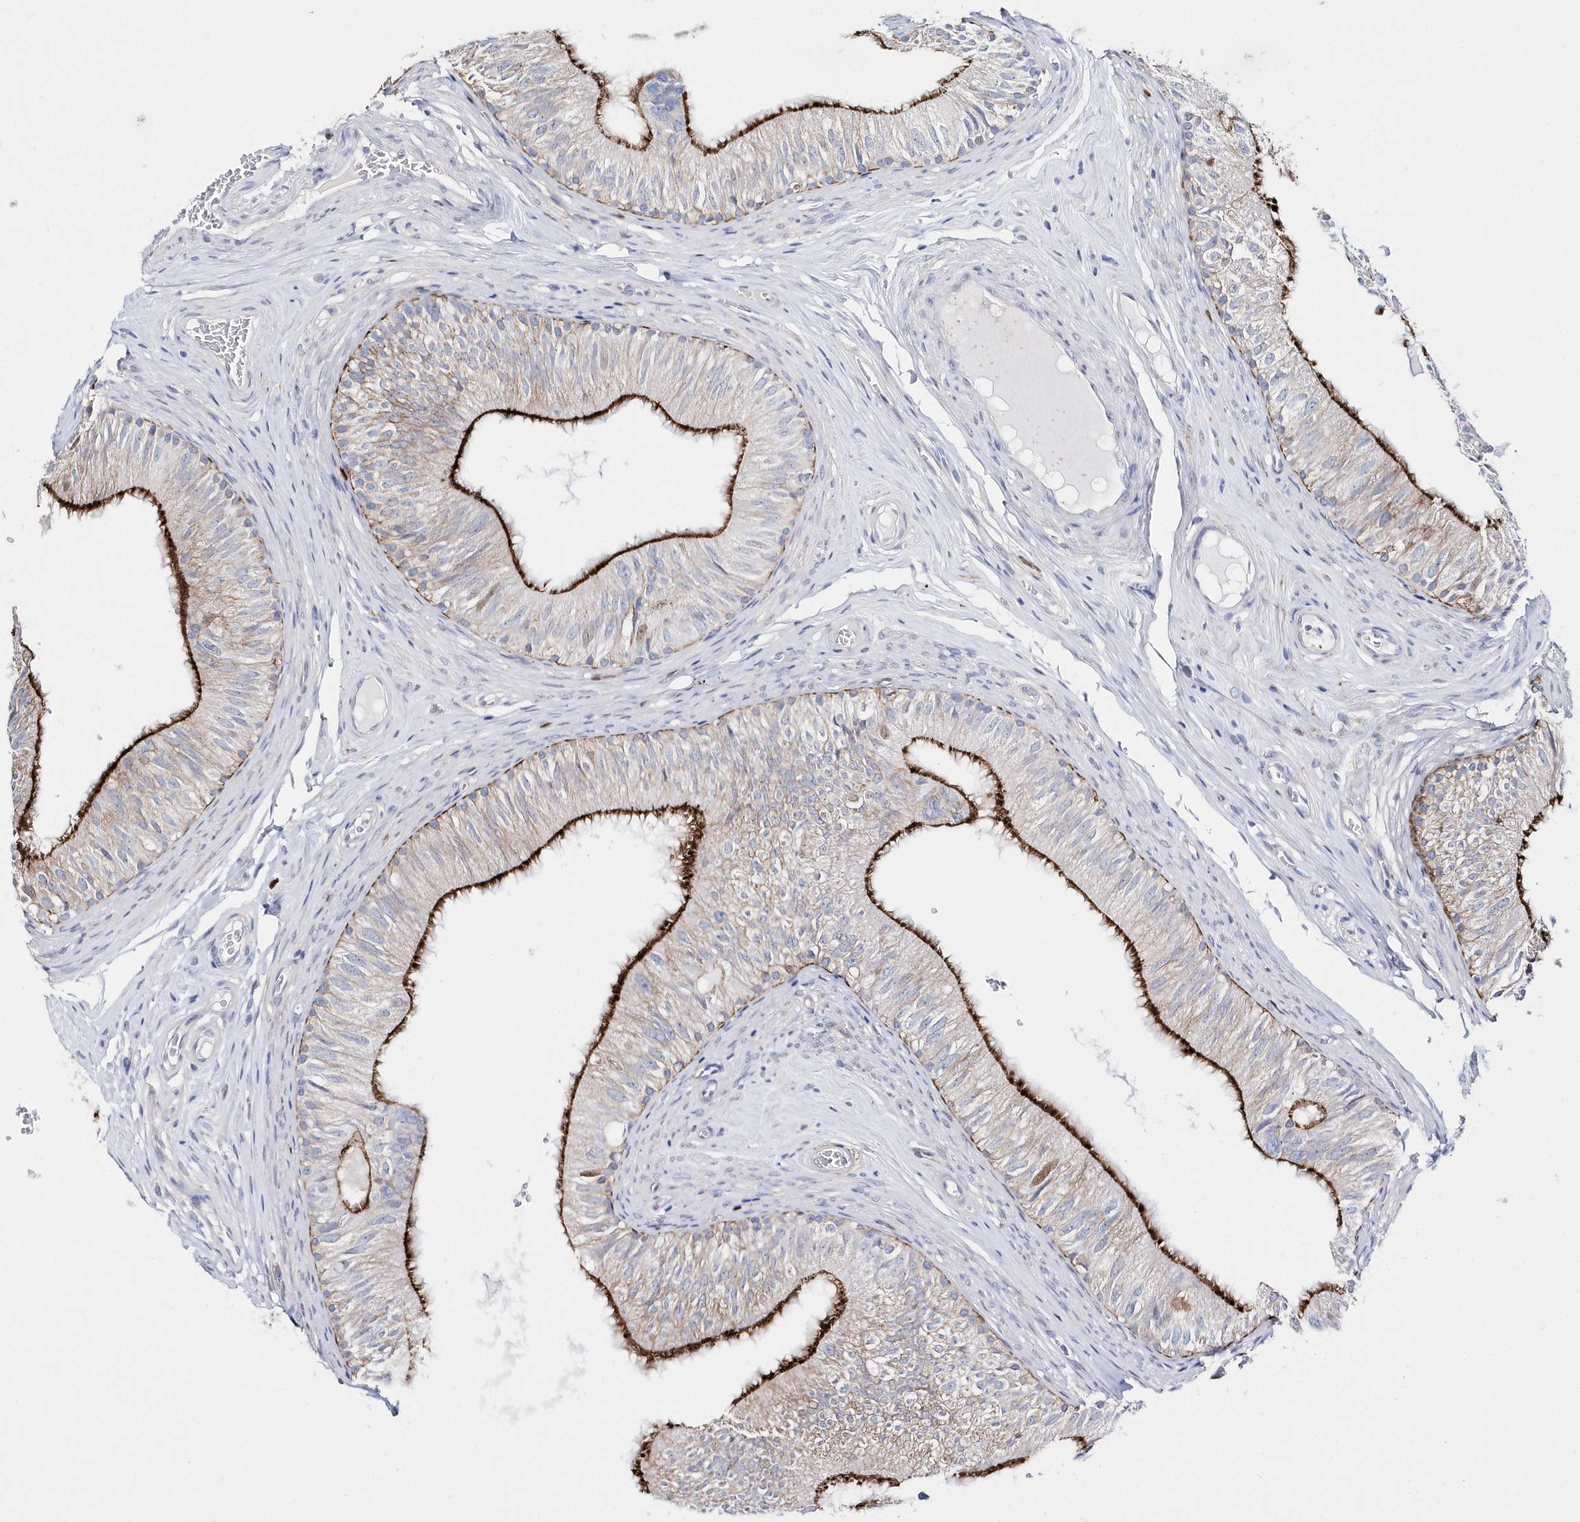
{"staining": {"intensity": "strong", "quantity": "25%-75%", "location": "cytoplasmic/membranous"}, "tissue": "epididymis", "cell_type": "Glandular cells", "image_type": "normal", "snomed": [{"axis": "morphology", "description": "Normal tissue, NOS"}, {"axis": "topography", "description": "Epididymis"}], "caption": "Glandular cells show strong cytoplasmic/membranous staining in about 25%-75% of cells in normal epididymis.", "gene": "TMCO6", "patient": {"sex": "male", "age": 46}}